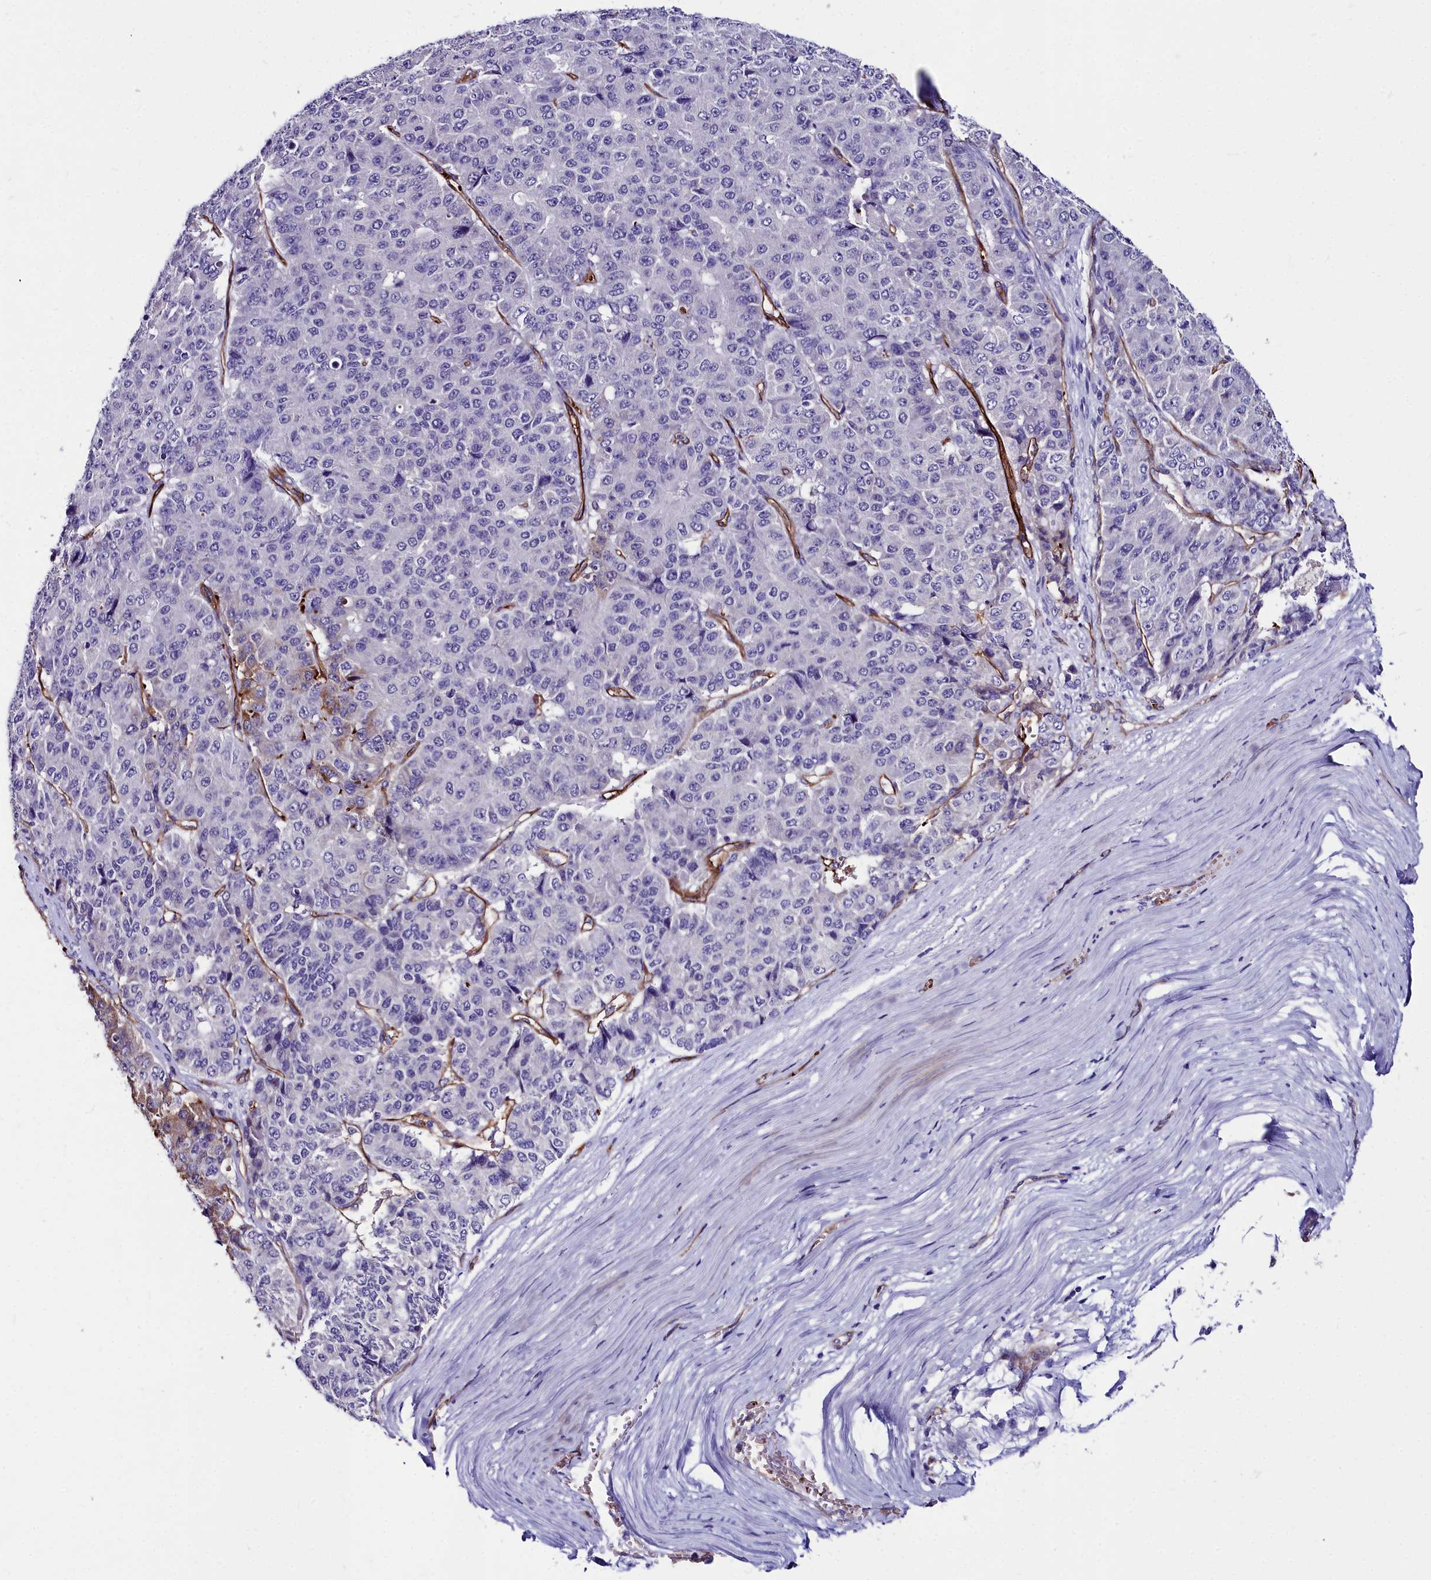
{"staining": {"intensity": "moderate", "quantity": "<25%", "location": "cytoplasmic/membranous"}, "tissue": "pancreatic cancer", "cell_type": "Tumor cells", "image_type": "cancer", "snomed": [{"axis": "morphology", "description": "Adenocarcinoma, NOS"}, {"axis": "topography", "description": "Pancreas"}], "caption": "Immunohistochemical staining of human pancreatic cancer exhibits moderate cytoplasmic/membranous protein positivity in about <25% of tumor cells. Using DAB (brown) and hematoxylin (blue) stains, captured at high magnification using brightfield microscopy.", "gene": "CYP4F11", "patient": {"sex": "male", "age": 50}}